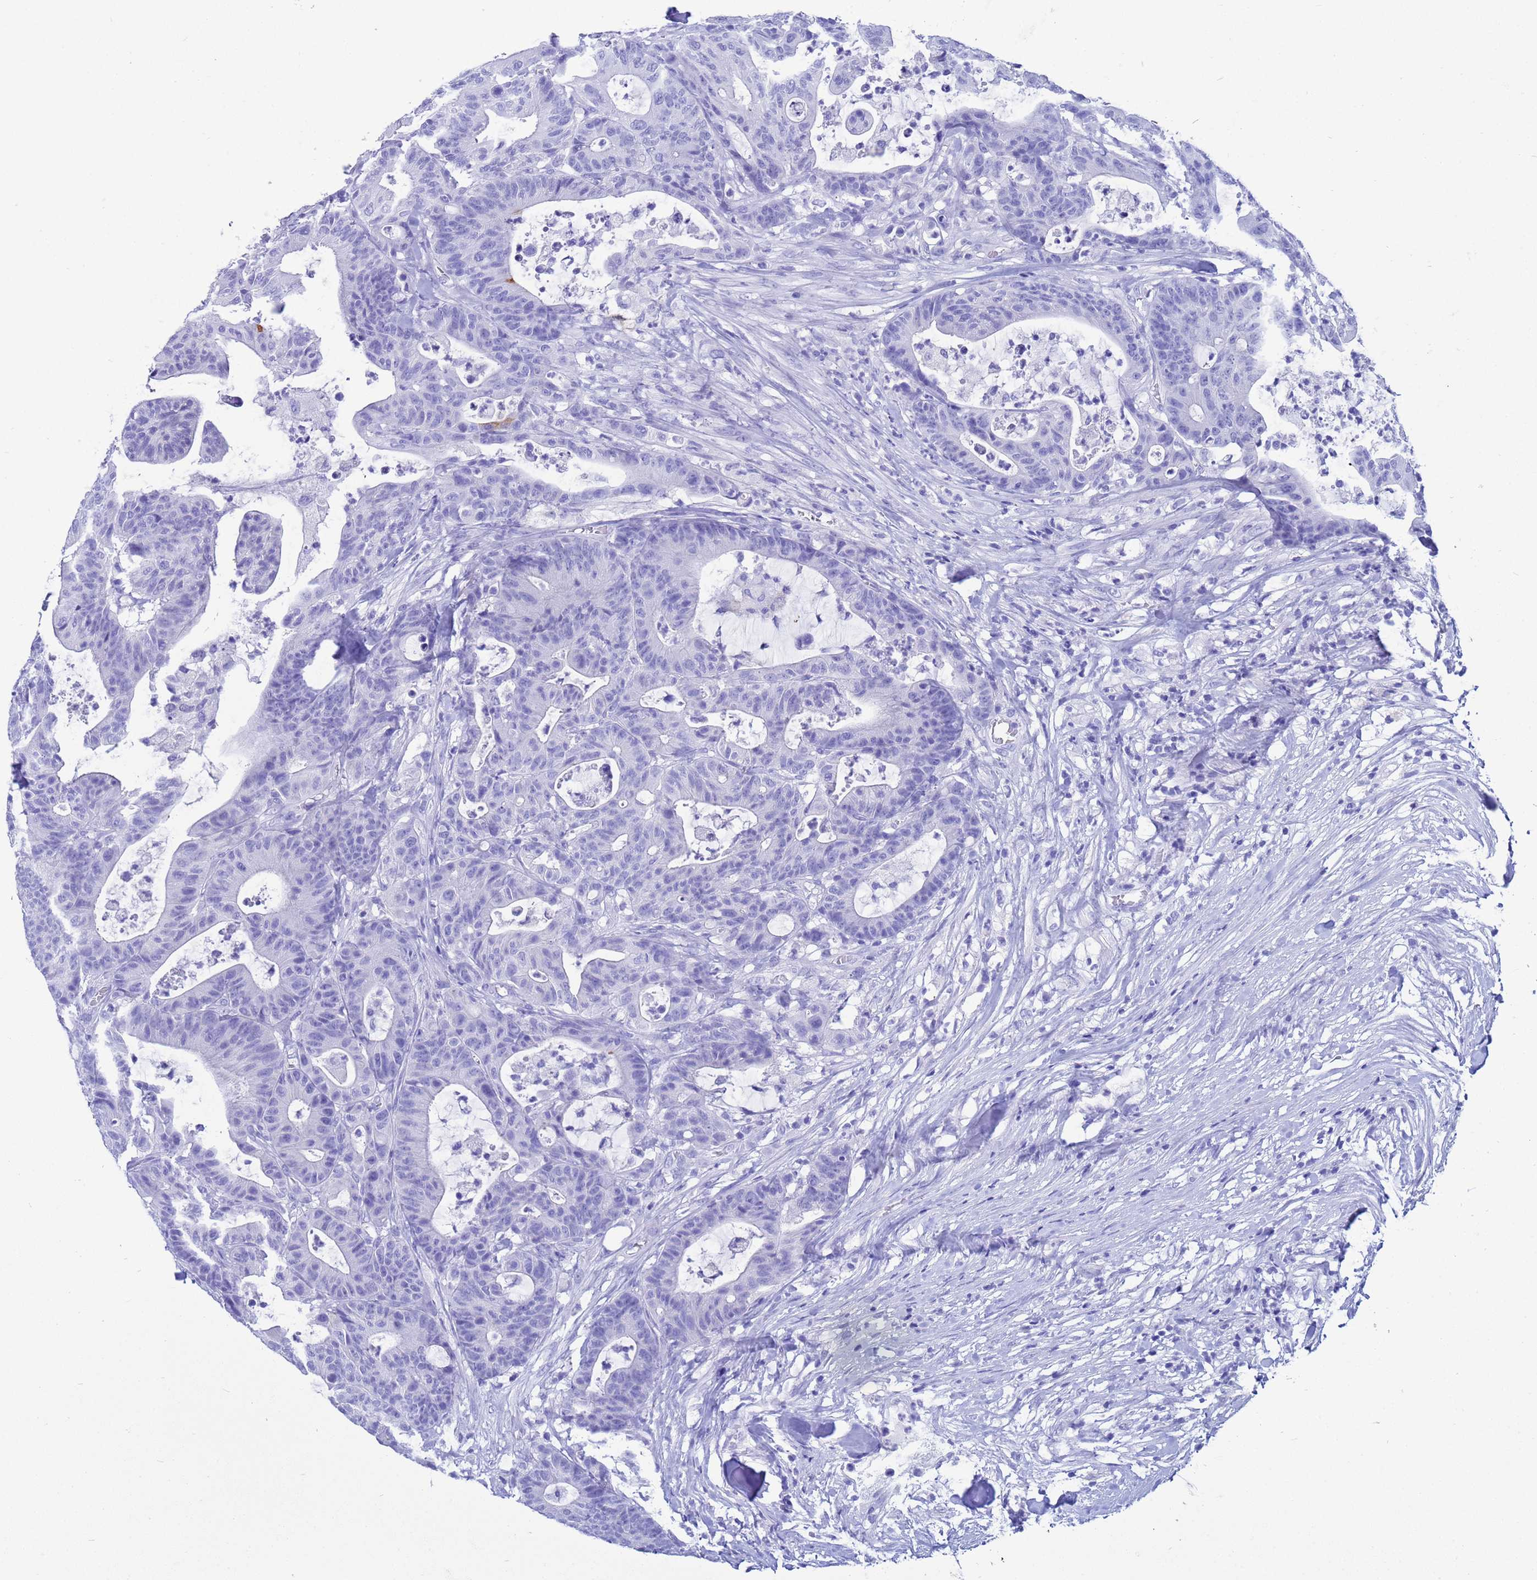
{"staining": {"intensity": "negative", "quantity": "none", "location": "none"}, "tissue": "colorectal cancer", "cell_type": "Tumor cells", "image_type": "cancer", "snomed": [{"axis": "morphology", "description": "Adenocarcinoma, NOS"}, {"axis": "topography", "description": "Colon"}], "caption": "High magnification brightfield microscopy of colorectal cancer (adenocarcinoma) stained with DAB (3,3'-diaminobenzidine) (brown) and counterstained with hematoxylin (blue): tumor cells show no significant expression. (Brightfield microscopy of DAB IHC at high magnification).", "gene": "AKR1C2", "patient": {"sex": "female", "age": 84}}